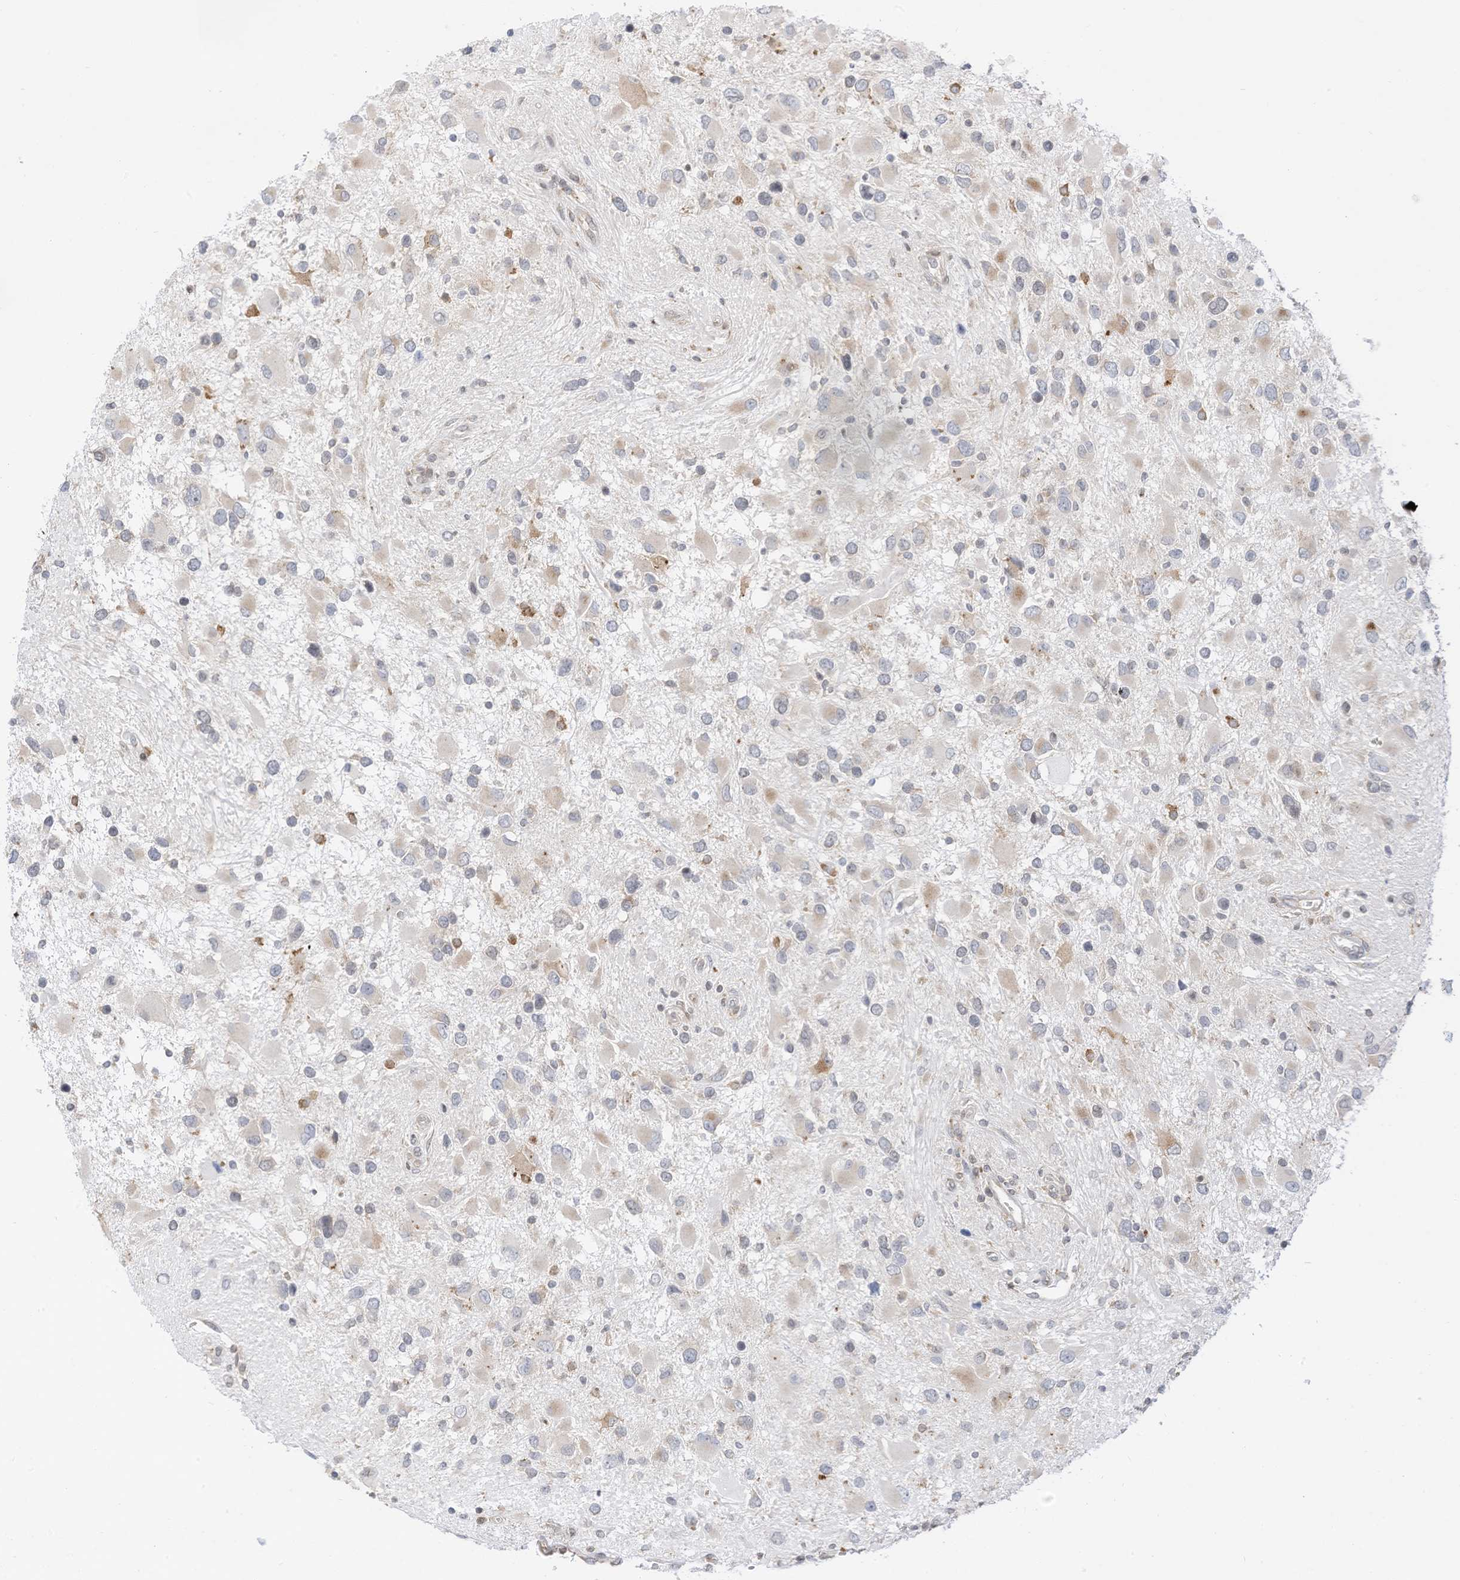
{"staining": {"intensity": "negative", "quantity": "none", "location": "none"}, "tissue": "glioma", "cell_type": "Tumor cells", "image_type": "cancer", "snomed": [{"axis": "morphology", "description": "Glioma, malignant, High grade"}, {"axis": "topography", "description": "Brain"}], "caption": "An image of malignant glioma (high-grade) stained for a protein demonstrates no brown staining in tumor cells.", "gene": "EDF1", "patient": {"sex": "male", "age": 53}}